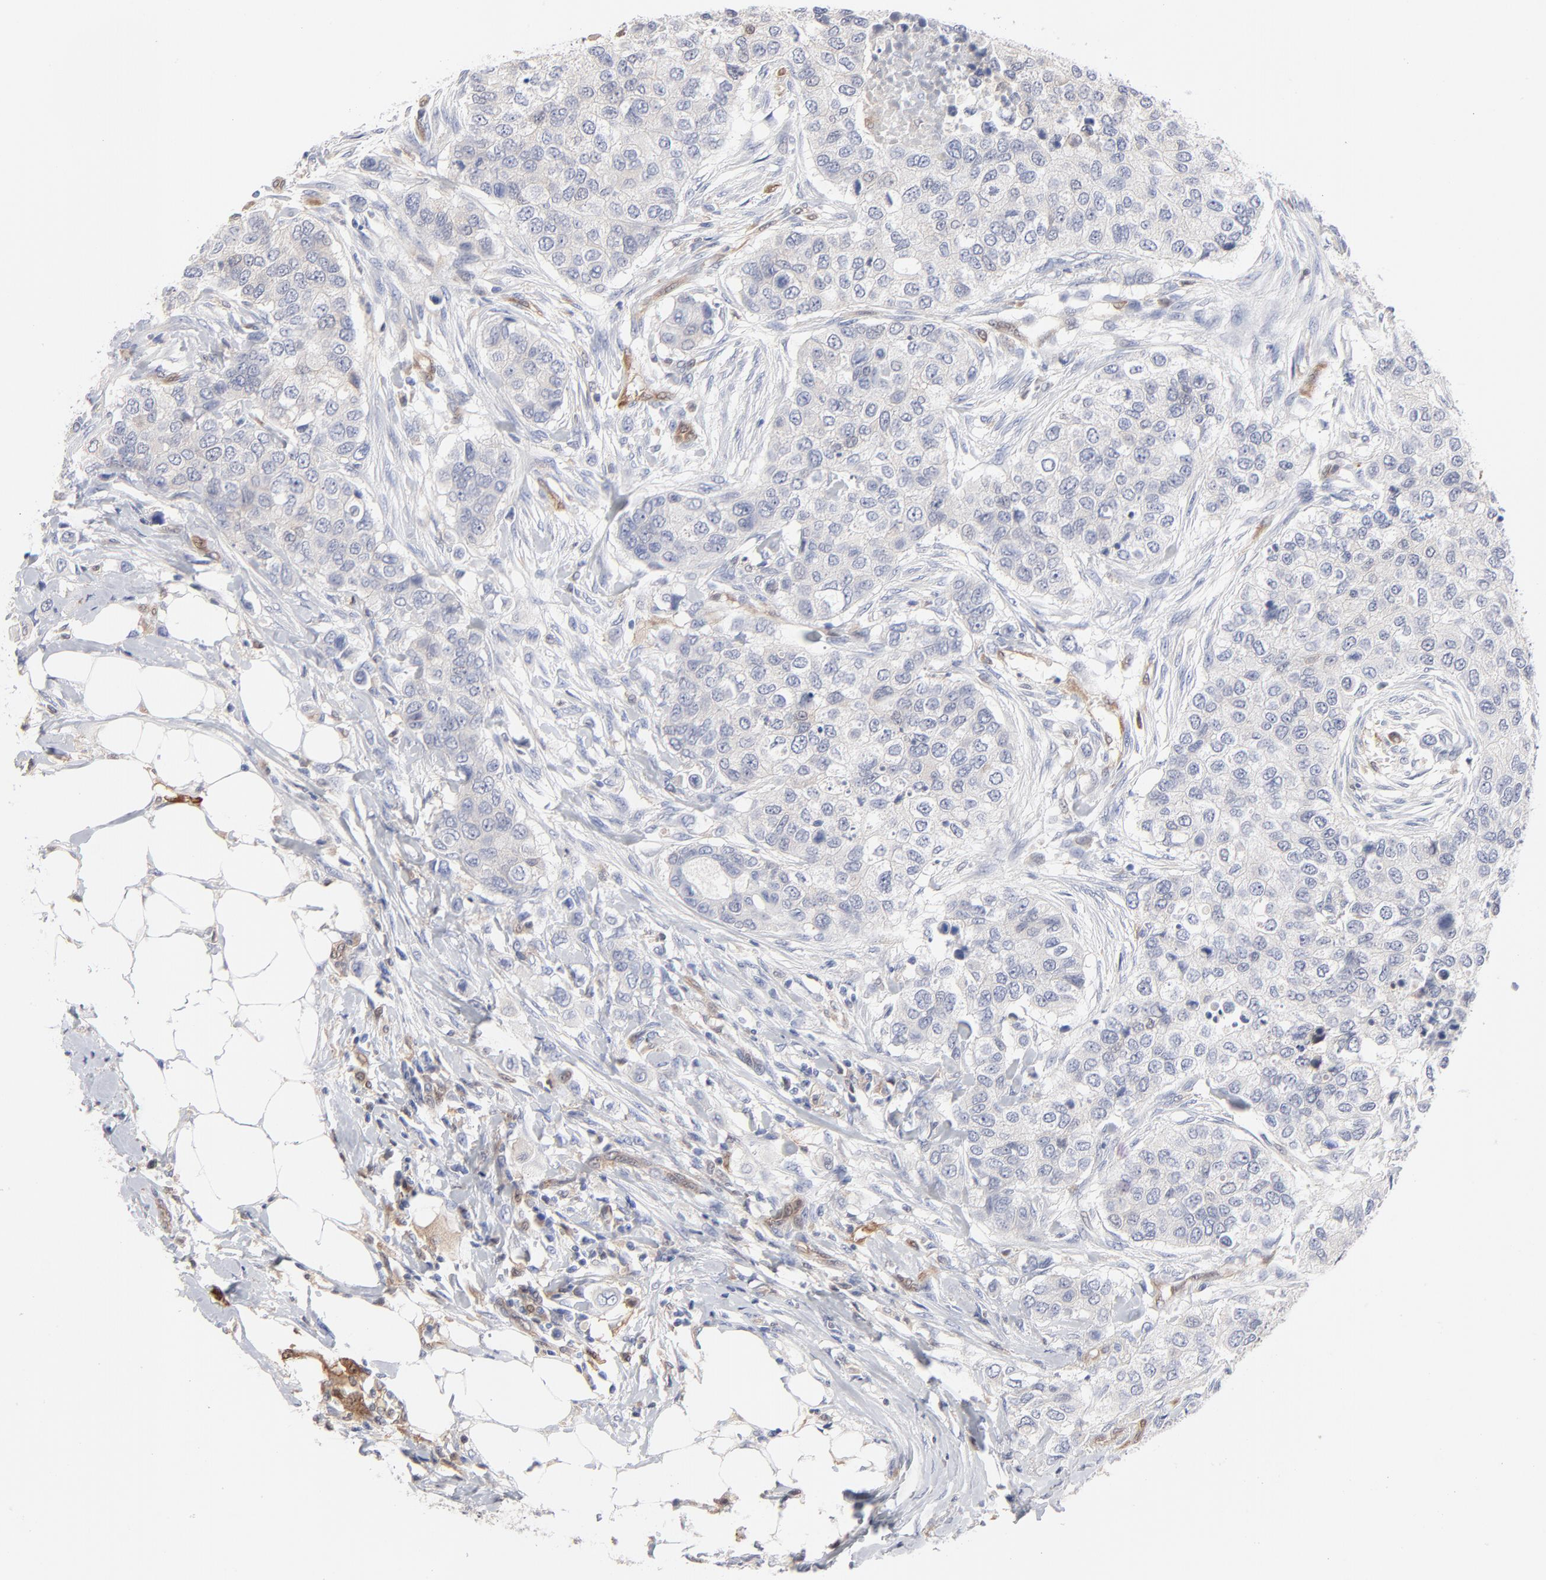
{"staining": {"intensity": "negative", "quantity": "none", "location": "none"}, "tissue": "breast cancer", "cell_type": "Tumor cells", "image_type": "cancer", "snomed": [{"axis": "morphology", "description": "Normal tissue, NOS"}, {"axis": "morphology", "description": "Duct carcinoma"}, {"axis": "topography", "description": "Breast"}], "caption": "Immunohistochemistry of breast cancer (intraductal carcinoma) displays no staining in tumor cells.", "gene": "ARRB1", "patient": {"sex": "female", "age": 49}}